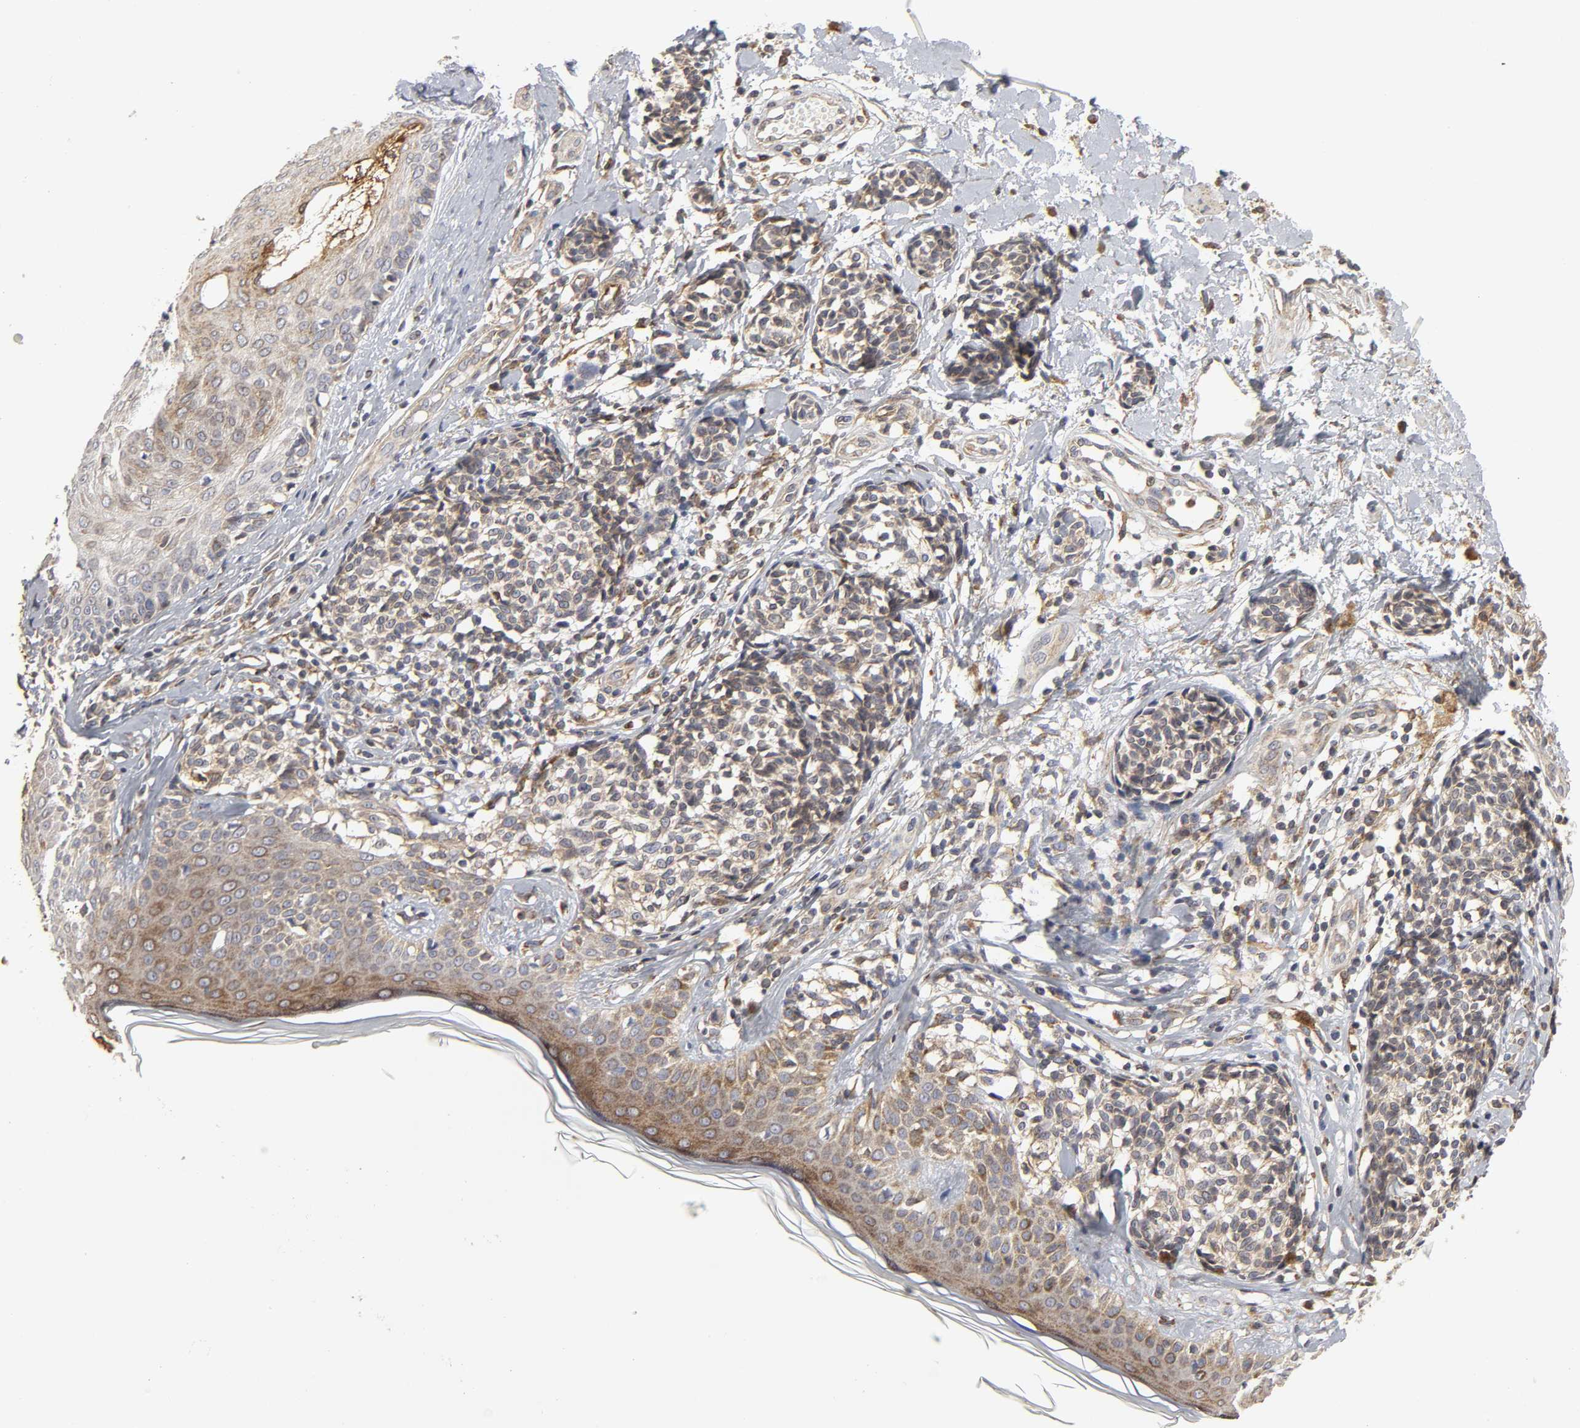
{"staining": {"intensity": "moderate", "quantity": ">75%", "location": "cytoplasmic/membranous"}, "tissue": "melanoma", "cell_type": "Tumor cells", "image_type": "cancer", "snomed": [{"axis": "morphology", "description": "Malignant melanoma, NOS"}, {"axis": "topography", "description": "Skin"}], "caption": "Immunohistochemical staining of human malignant melanoma reveals medium levels of moderate cytoplasmic/membranous expression in about >75% of tumor cells.", "gene": "POR", "patient": {"sex": "male", "age": 67}}